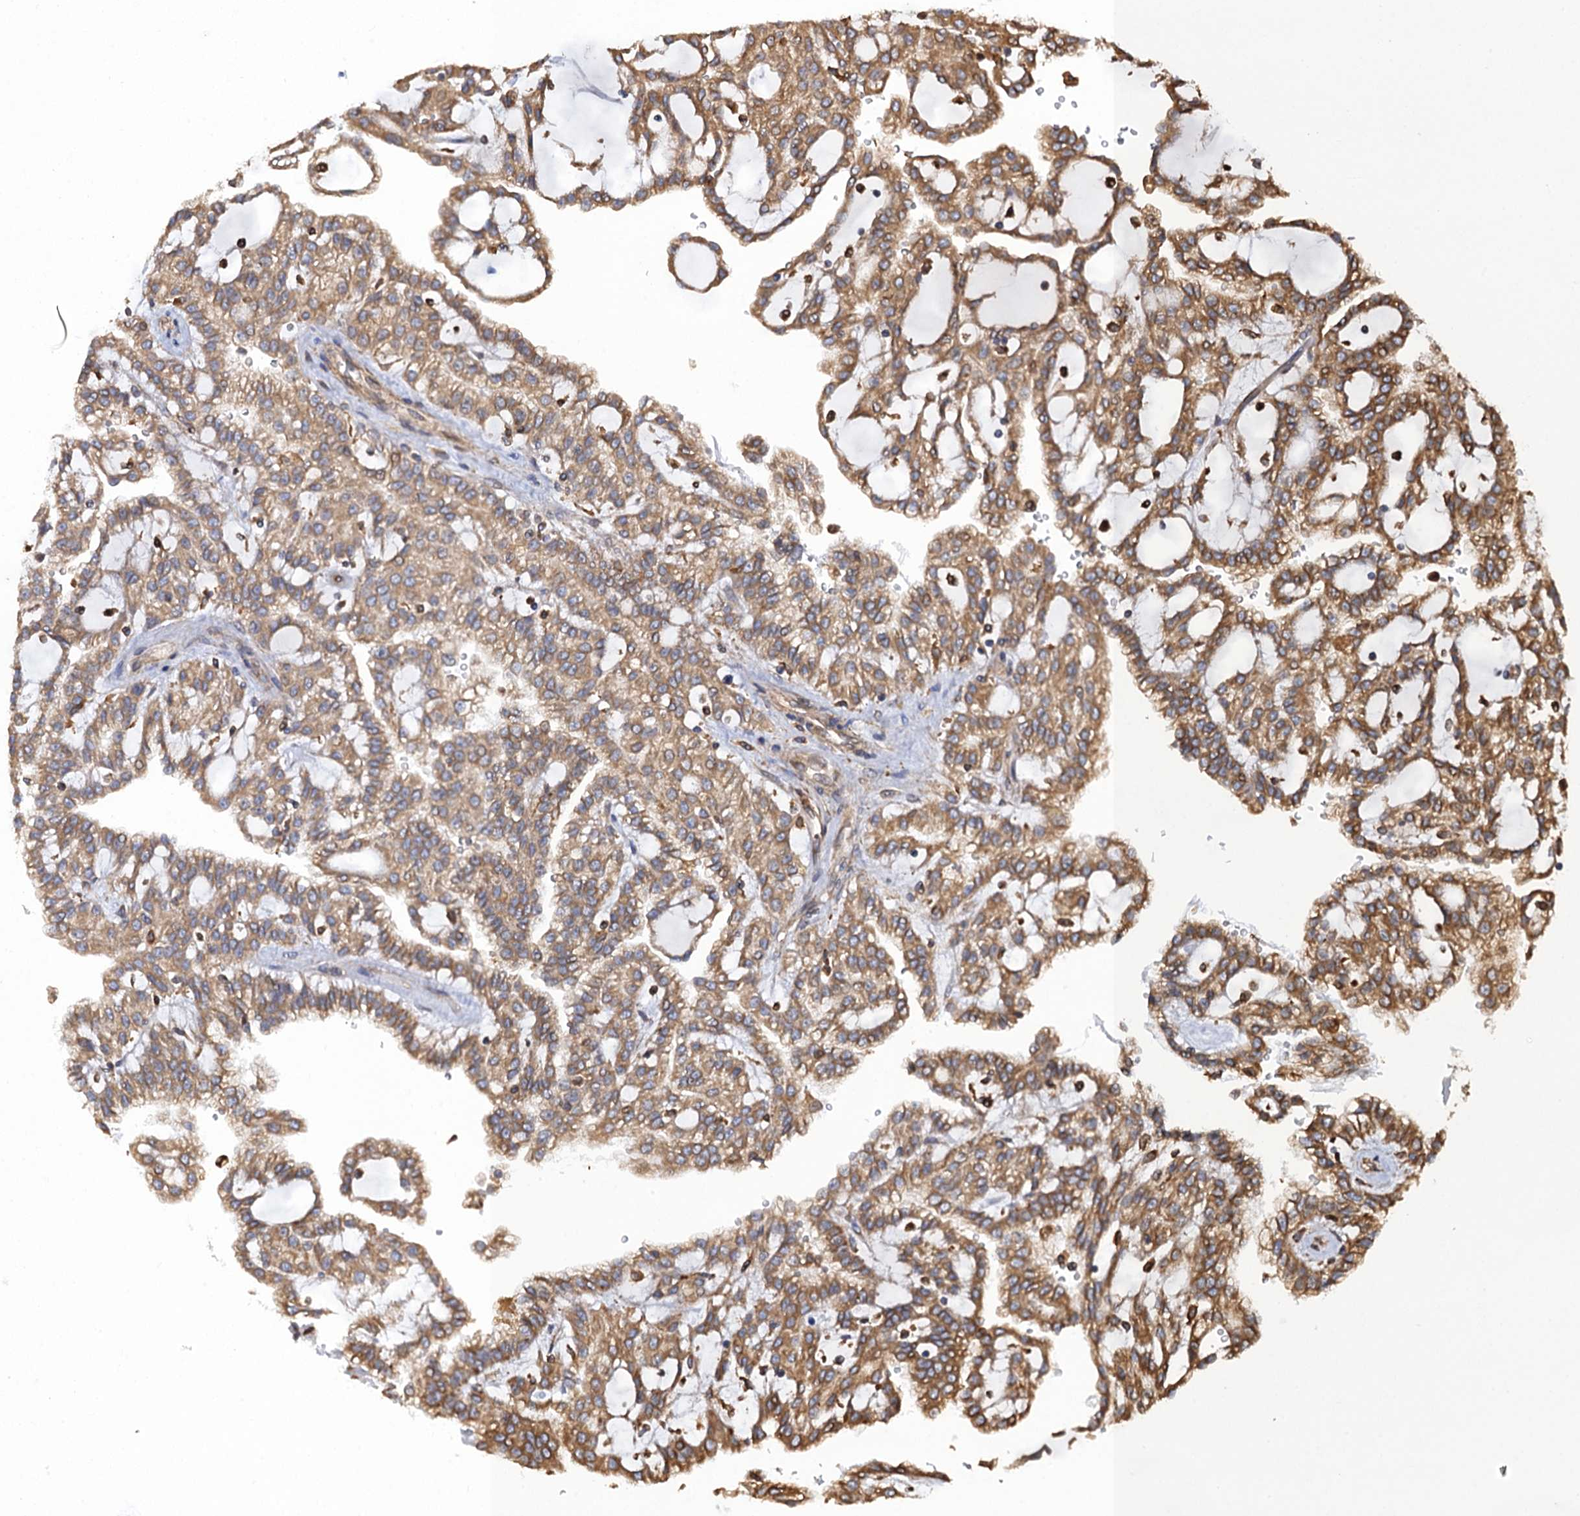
{"staining": {"intensity": "moderate", "quantity": ">75%", "location": "cytoplasmic/membranous"}, "tissue": "renal cancer", "cell_type": "Tumor cells", "image_type": "cancer", "snomed": [{"axis": "morphology", "description": "Adenocarcinoma, NOS"}, {"axis": "topography", "description": "Kidney"}], "caption": "Protein staining of adenocarcinoma (renal) tissue displays moderate cytoplasmic/membranous positivity in approximately >75% of tumor cells. Using DAB (brown) and hematoxylin (blue) stains, captured at high magnification using brightfield microscopy.", "gene": "ARMC5", "patient": {"sex": "male", "age": 63}}